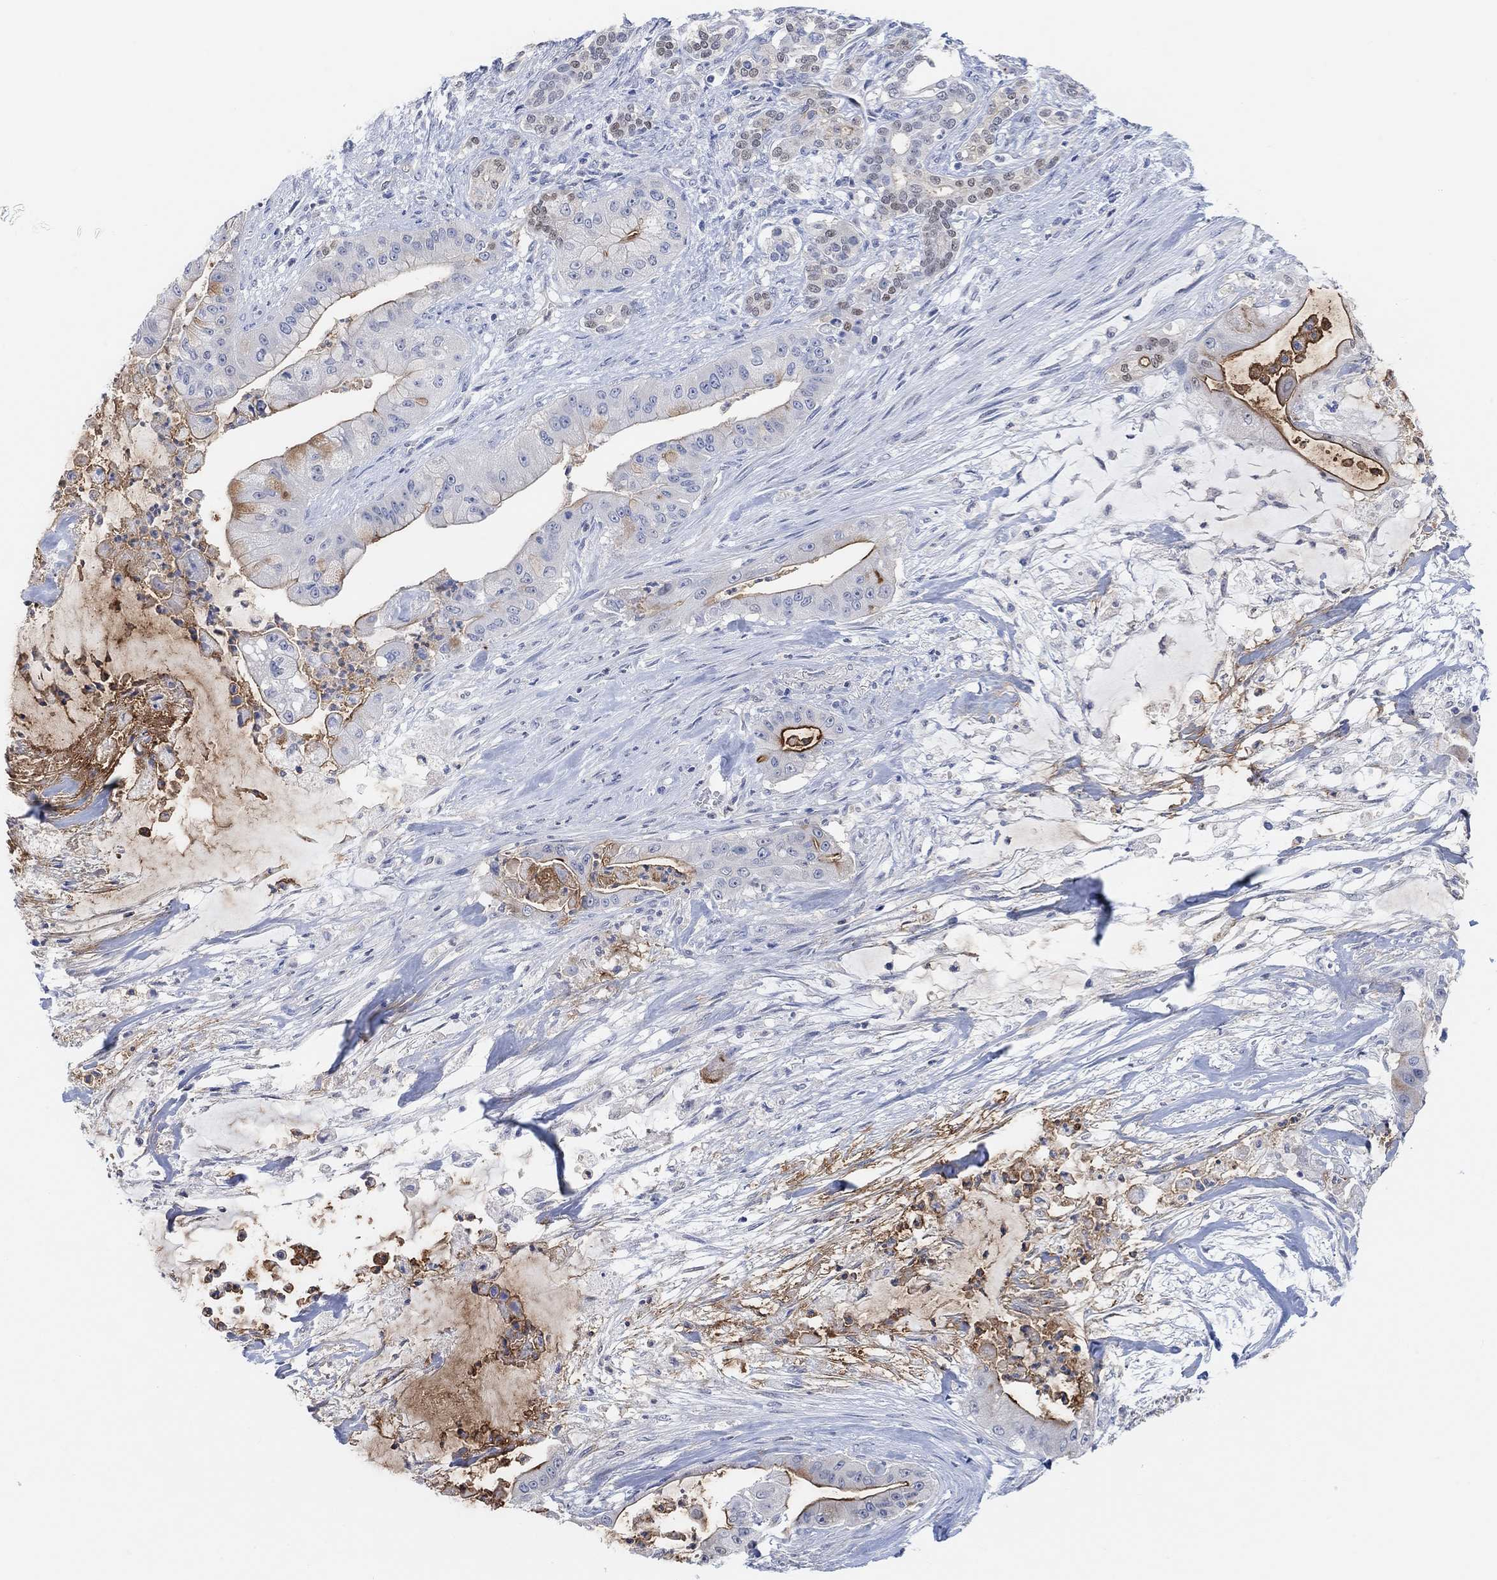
{"staining": {"intensity": "strong", "quantity": "<25%", "location": "cytoplasmic/membranous"}, "tissue": "pancreatic cancer", "cell_type": "Tumor cells", "image_type": "cancer", "snomed": [{"axis": "morphology", "description": "Normal tissue, NOS"}, {"axis": "morphology", "description": "Inflammation, NOS"}, {"axis": "morphology", "description": "Adenocarcinoma, NOS"}, {"axis": "topography", "description": "Pancreas"}], "caption": "The immunohistochemical stain shows strong cytoplasmic/membranous expression in tumor cells of pancreatic adenocarcinoma tissue.", "gene": "MUC1", "patient": {"sex": "male", "age": 57}}